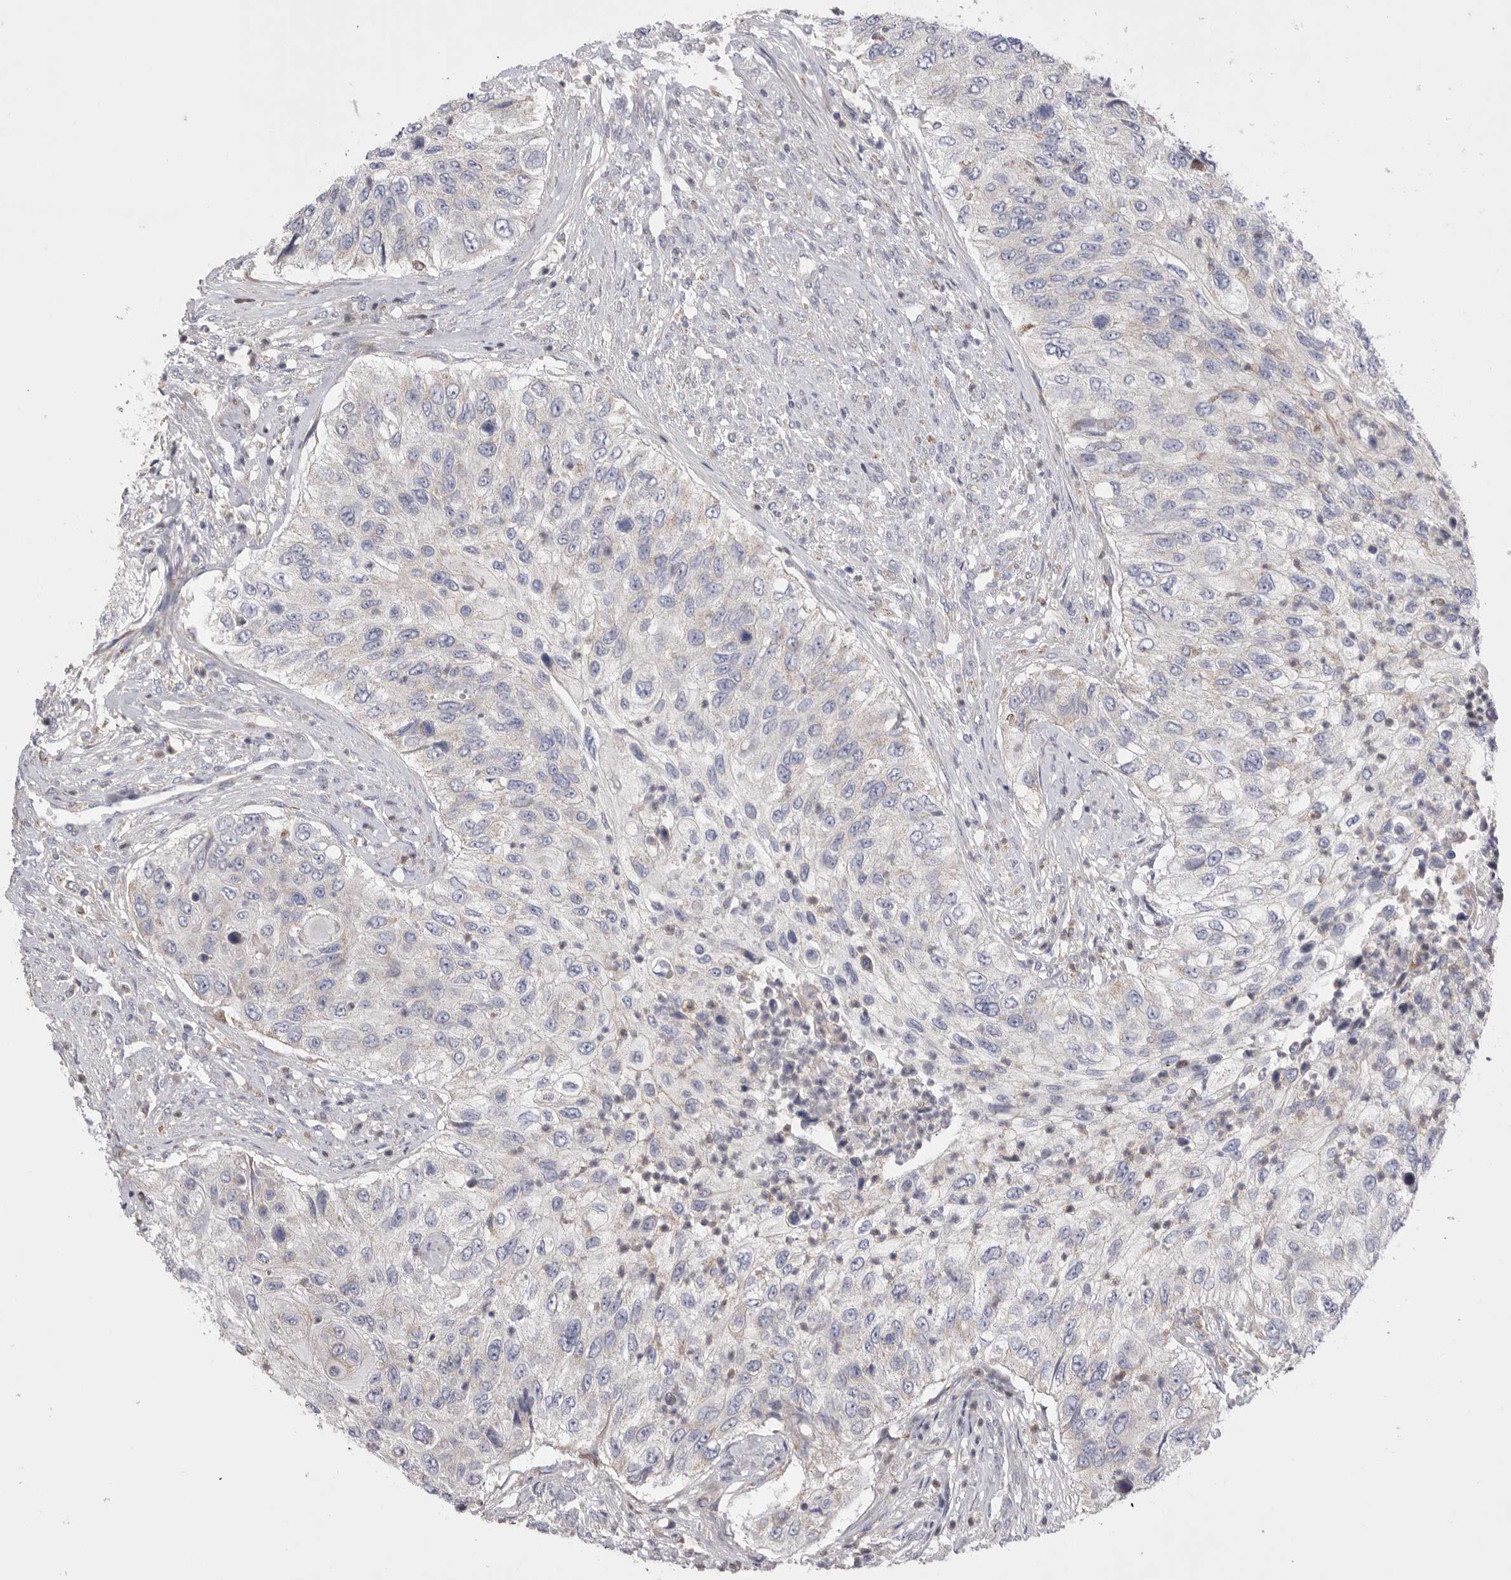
{"staining": {"intensity": "negative", "quantity": "none", "location": "none"}, "tissue": "urothelial cancer", "cell_type": "Tumor cells", "image_type": "cancer", "snomed": [{"axis": "morphology", "description": "Urothelial carcinoma, High grade"}, {"axis": "topography", "description": "Urinary bladder"}], "caption": "Human high-grade urothelial carcinoma stained for a protein using immunohistochemistry demonstrates no staining in tumor cells.", "gene": "CCDC126", "patient": {"sex": "female", "age": 60}}